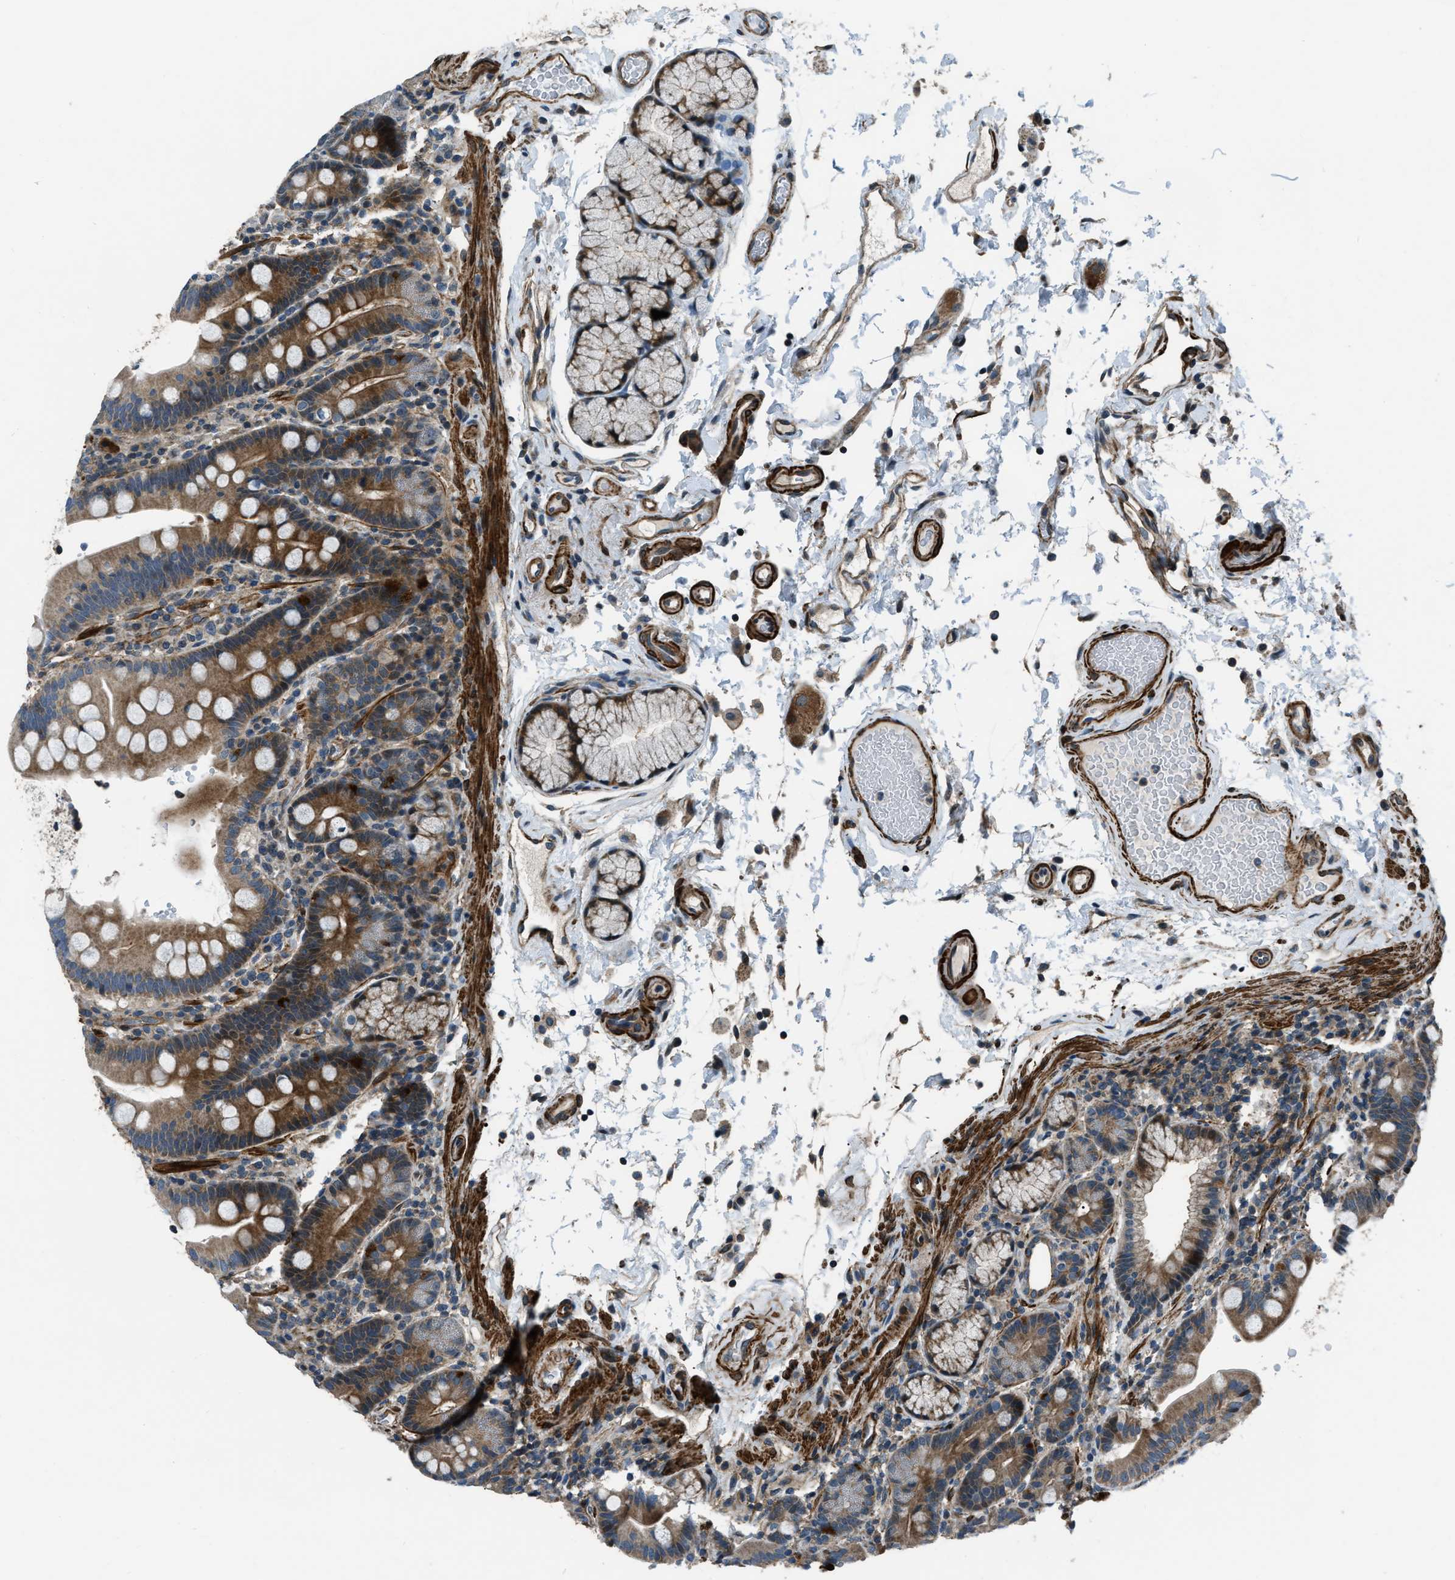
{"staining": {"intensity": "moderate", "quantity": "25%-75%", "location": "cytoplasmic/membranous"}, "tissue": "duodenum", "cell_type": "Glandular cells", "image_type": "normal", "snomed": [{"axis": "morphology", "description": "Normal tissue, NOS"}, {"axis": "topography", "description": "Small intestine, NOS"}], "caption": "A brown stain labels moderate cytoplasmic/membranous staining of a protein in glandular cells of benign human duodenum. (DAB = brown stain, brightfield microscopy at high magnification).", "gene": "NUDCD3", "patient": {"sex": "female", "age": 71}}